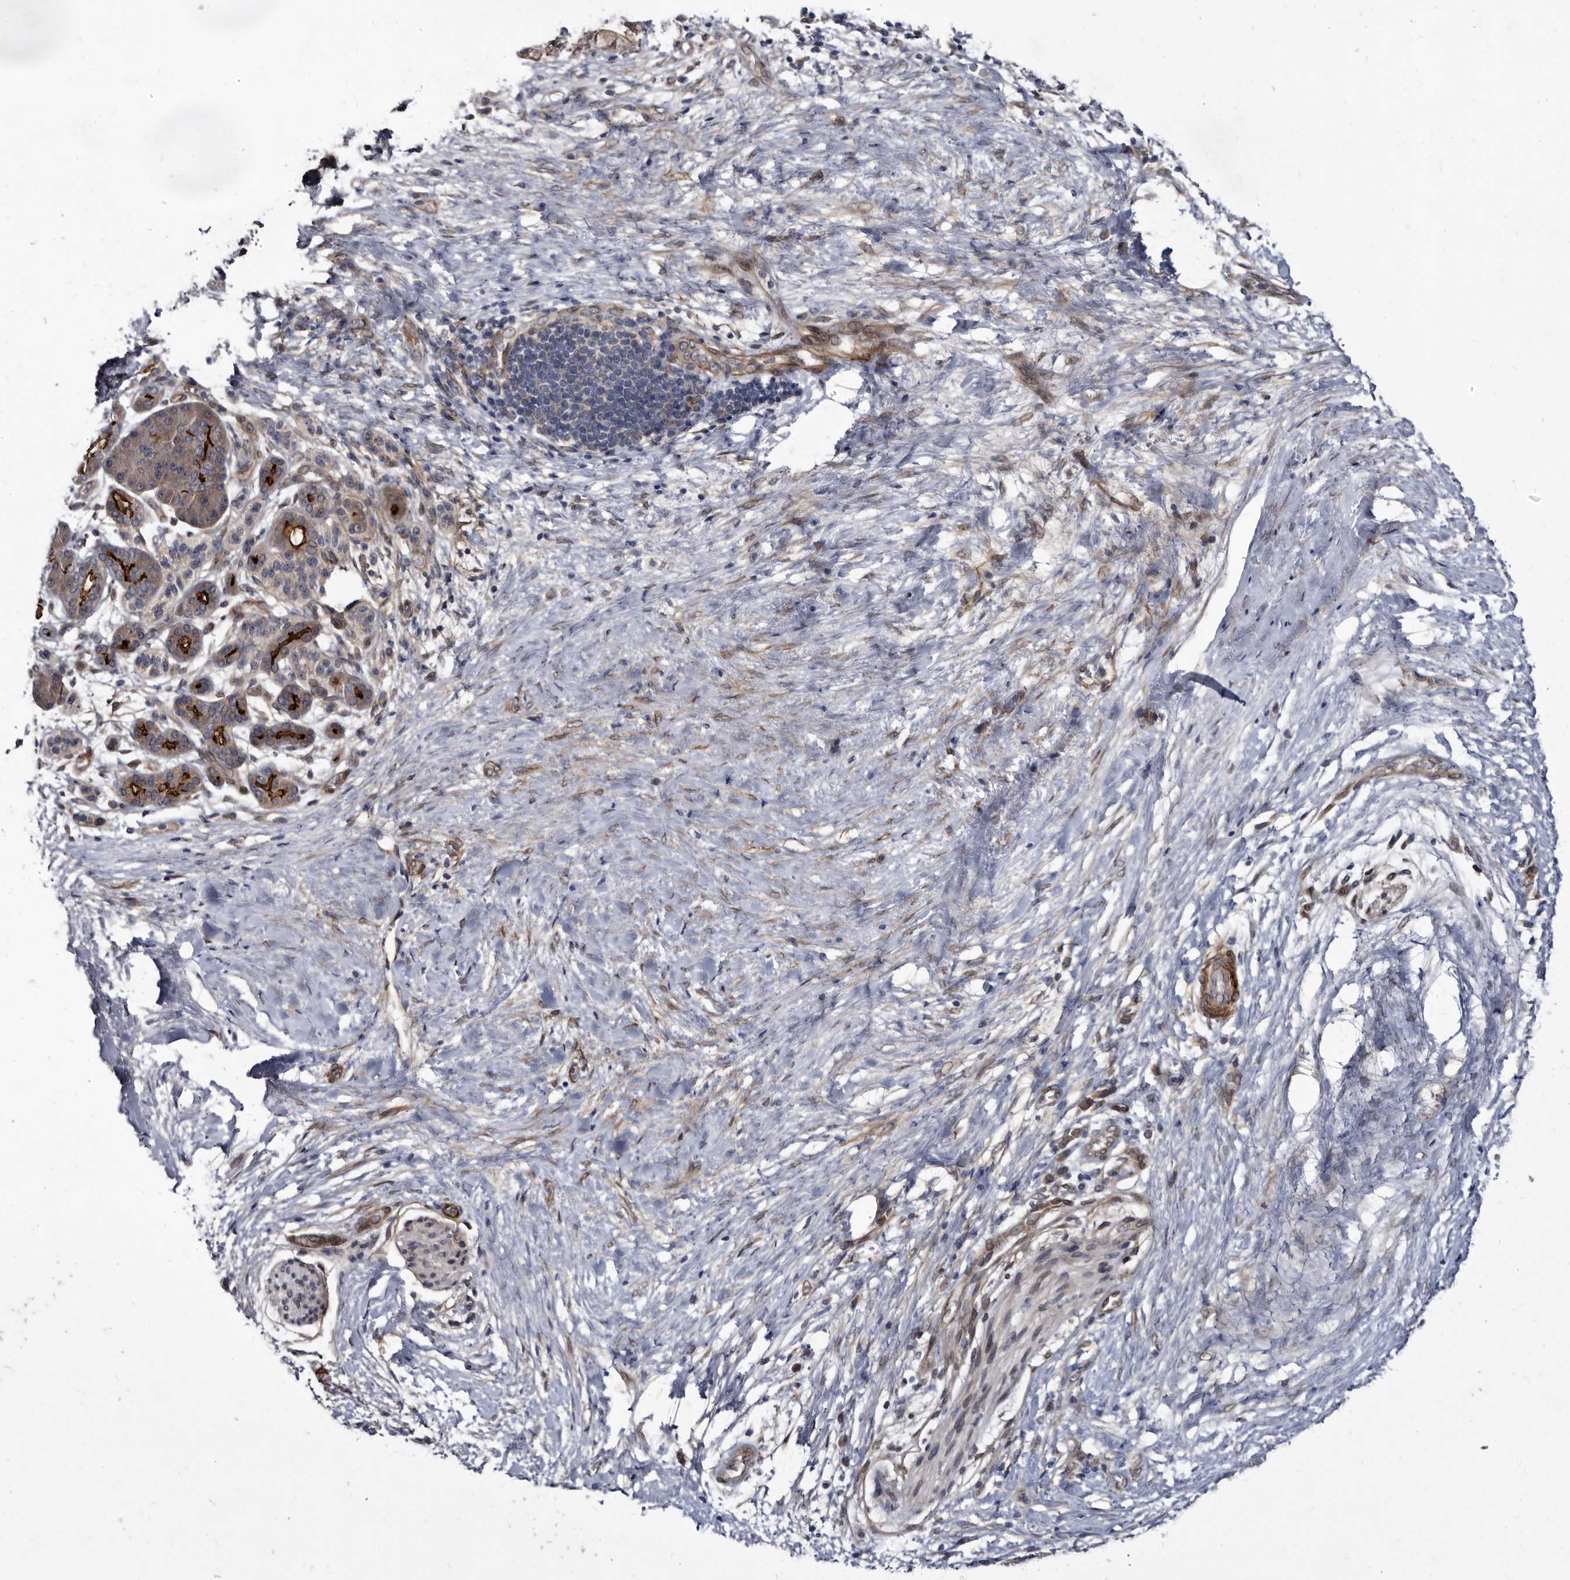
{"staining": {"intensity": "moderate", "quantity": "25%-75%", "location": "cytoplasmic/membranous,nuclear"}, "tissue": "pancreatic cancer", "cell_type": "Tumor cells", "image_type": "cancer", "snomed": [{"axis": "morphology", "description": "Adenocarcinoma, NOS"}, {"axis": "topography", "description": "Pancreas"}], "caption": "Moderate cytoplasmic/membranous and nuclear protein staining is appreciated in approximately 25%-75% of tumor cells in pancreatic cancer.", "gene": "PROM1", "patient": {"sex": "male", "age": 59}}